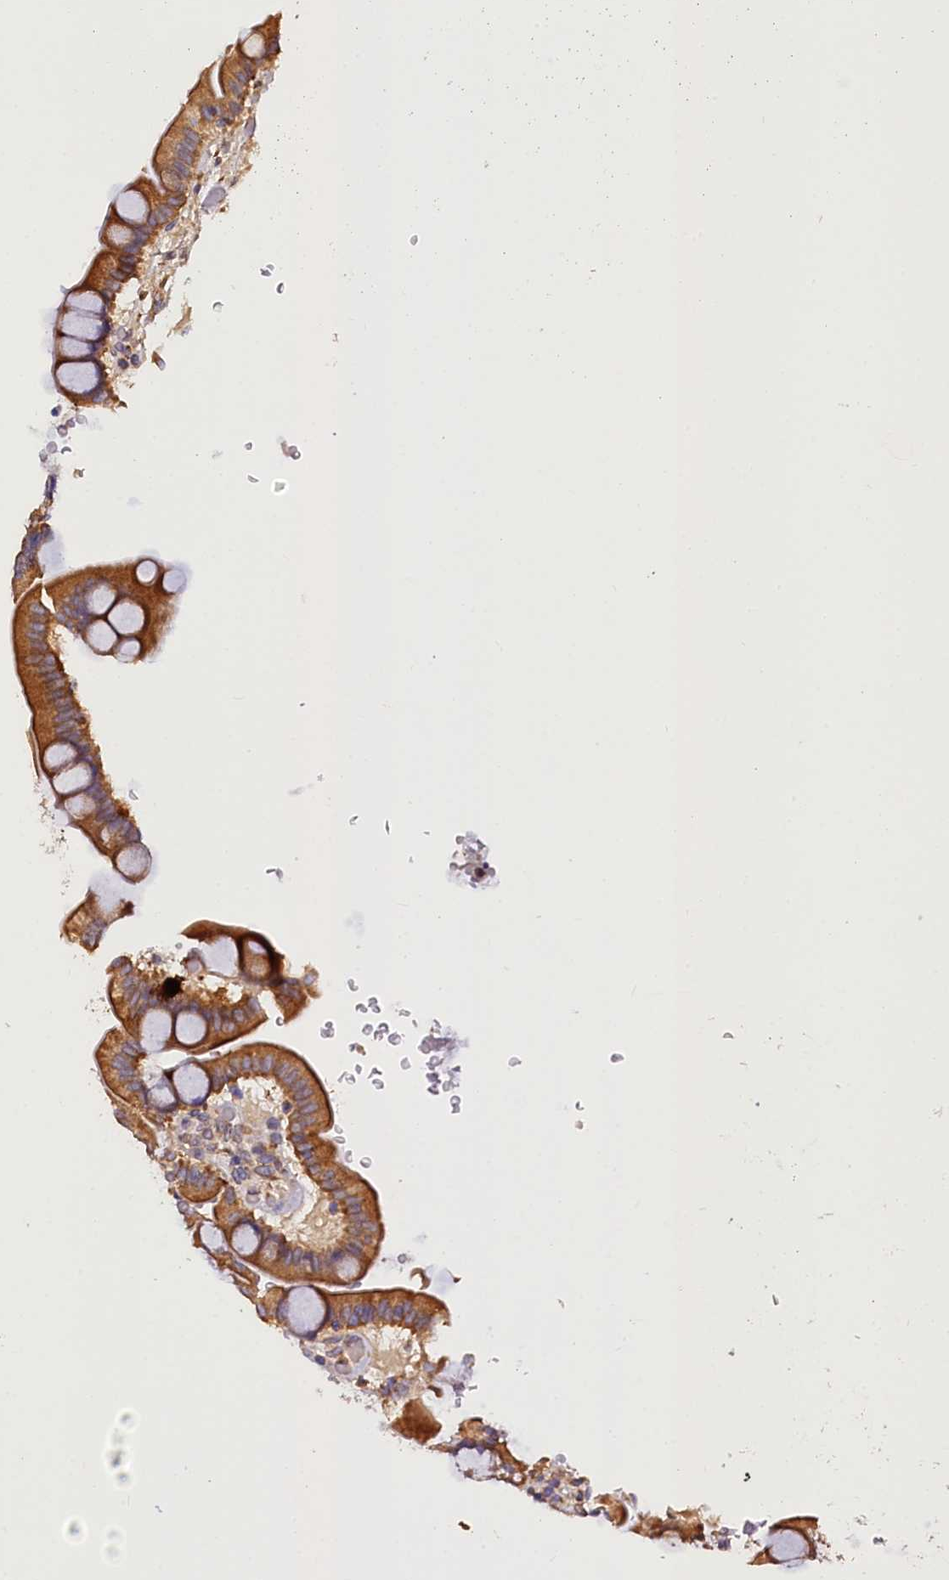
{"staining": {"intensity": "strong", "quantity": ">75%", "location": "cytoplasmic/membranous"}, "tissue": "small intestine", "cell_type": "Glandular cells", "image_type": "normal", "snomed": [{"axis": "morphology", "description": "Normal tissue, NOS"}, {"axis": "topography", "description": "Stomach, upper"}, {"axis": "topography", "description": "Stomach, lower"}, {"axis": "topography", "description": "Small intestine"}], "caption": "Protein analysis of benign small intestine demonstrates strong cytoplasmic/membranous positivity in approximately >75% of glandular cells.", "gene": "SUPV3L1", "patient": {"sex": "male", "age": 68}}